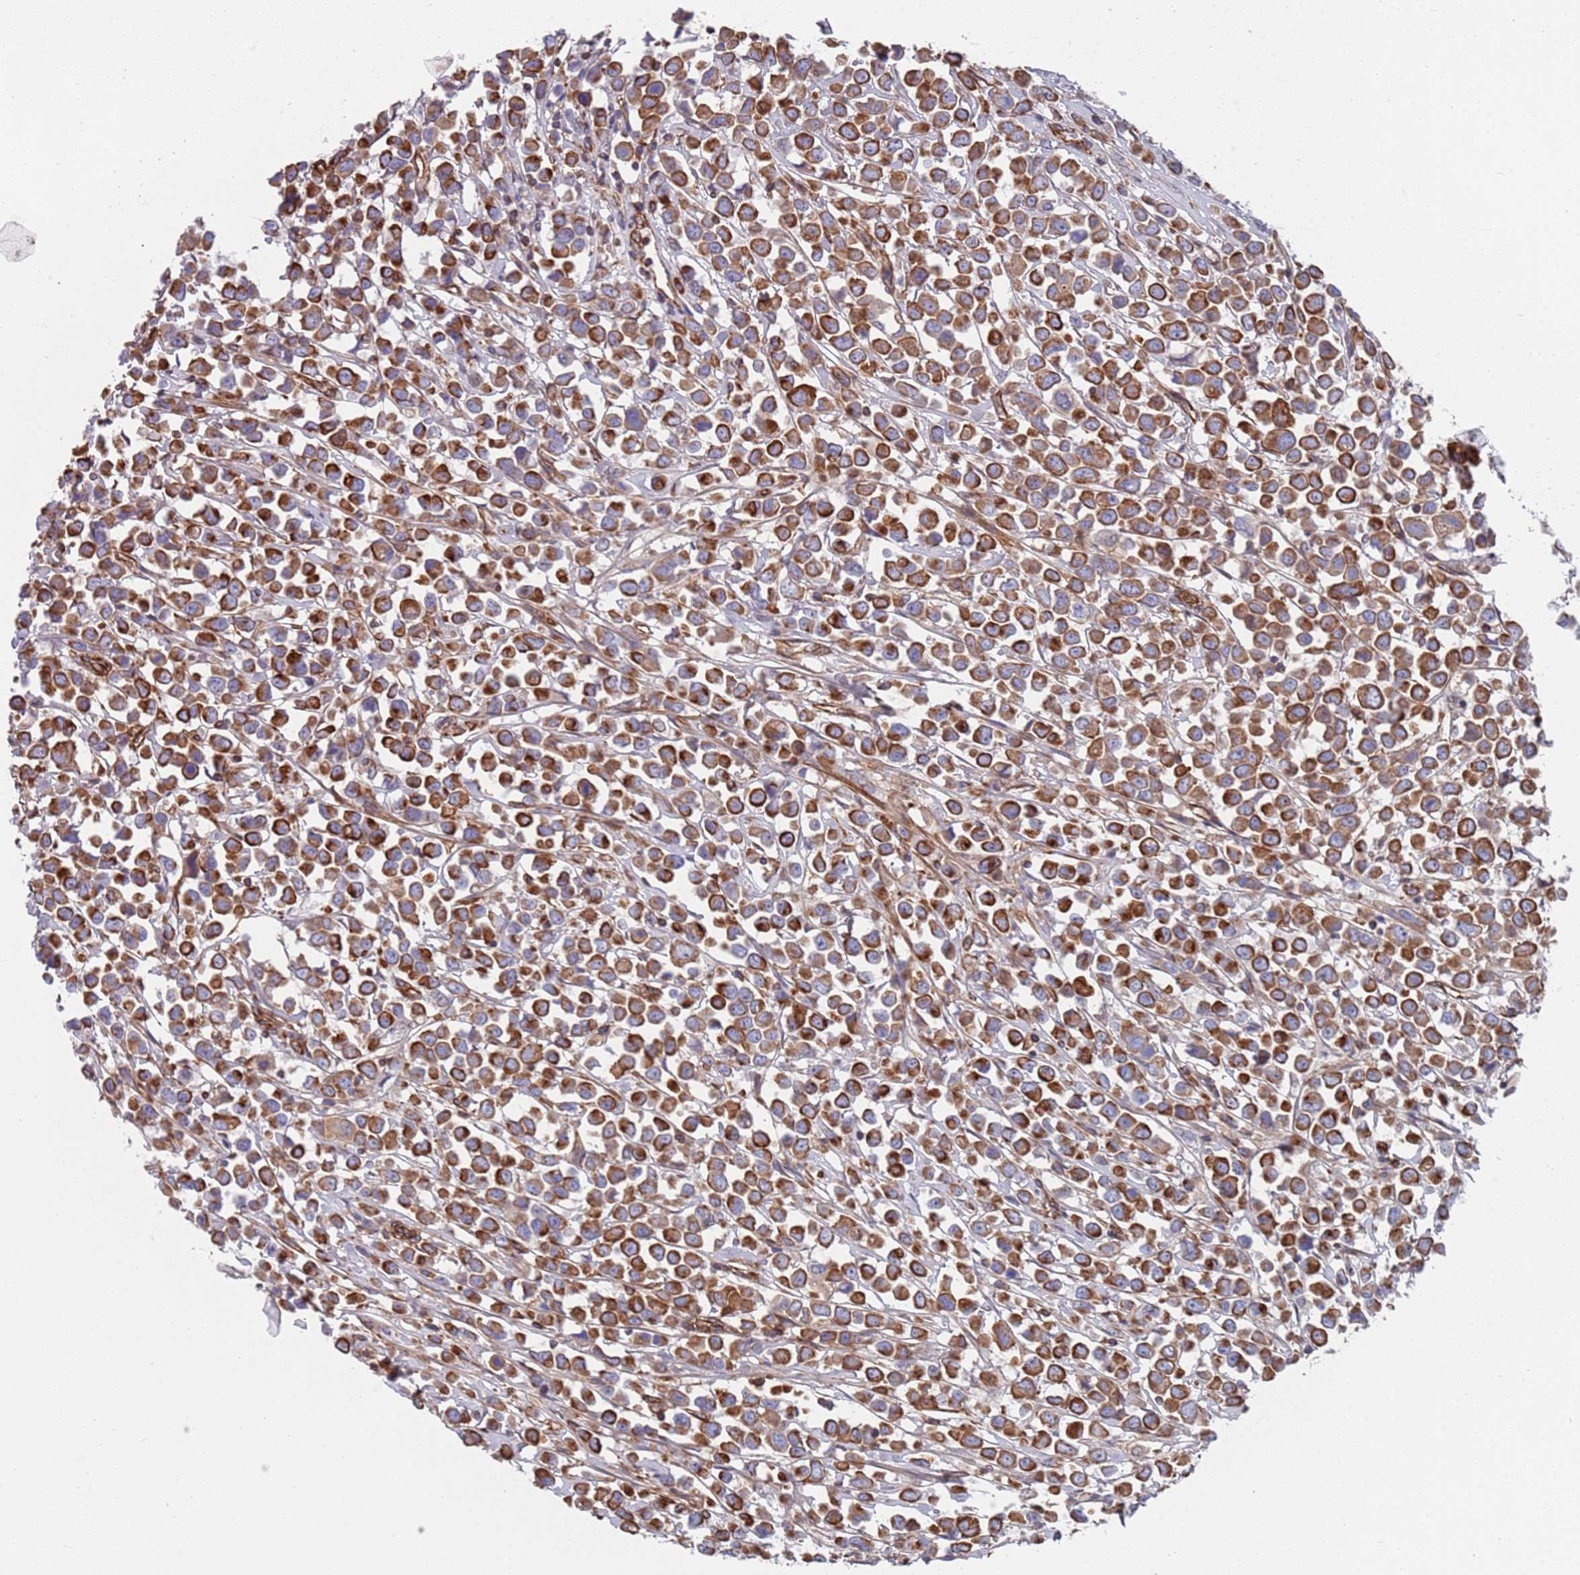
{"staining": {"intensity": "strong", "quantity": ">75%", "location": "cytoplasmic/membranous"}, "tissue": "breast cancer", "cell_type": "Tumor cells", "image_type": "cancer", "snomed": [{"axis": "morphology", "description": "Duct carcinoma"}, {"axis": "topography", "description": "Breast"}], "caption": "Strong cytoplasmic/membranous protein staining is seen in approximately >75% of tumor cells in breast cancer (invasive ductal carcinoma). (DAB IHC with brightfield microscopy, high magnification).", "gene": "JAKMIP2", "patient": {"sex": "female", "age": 61}}